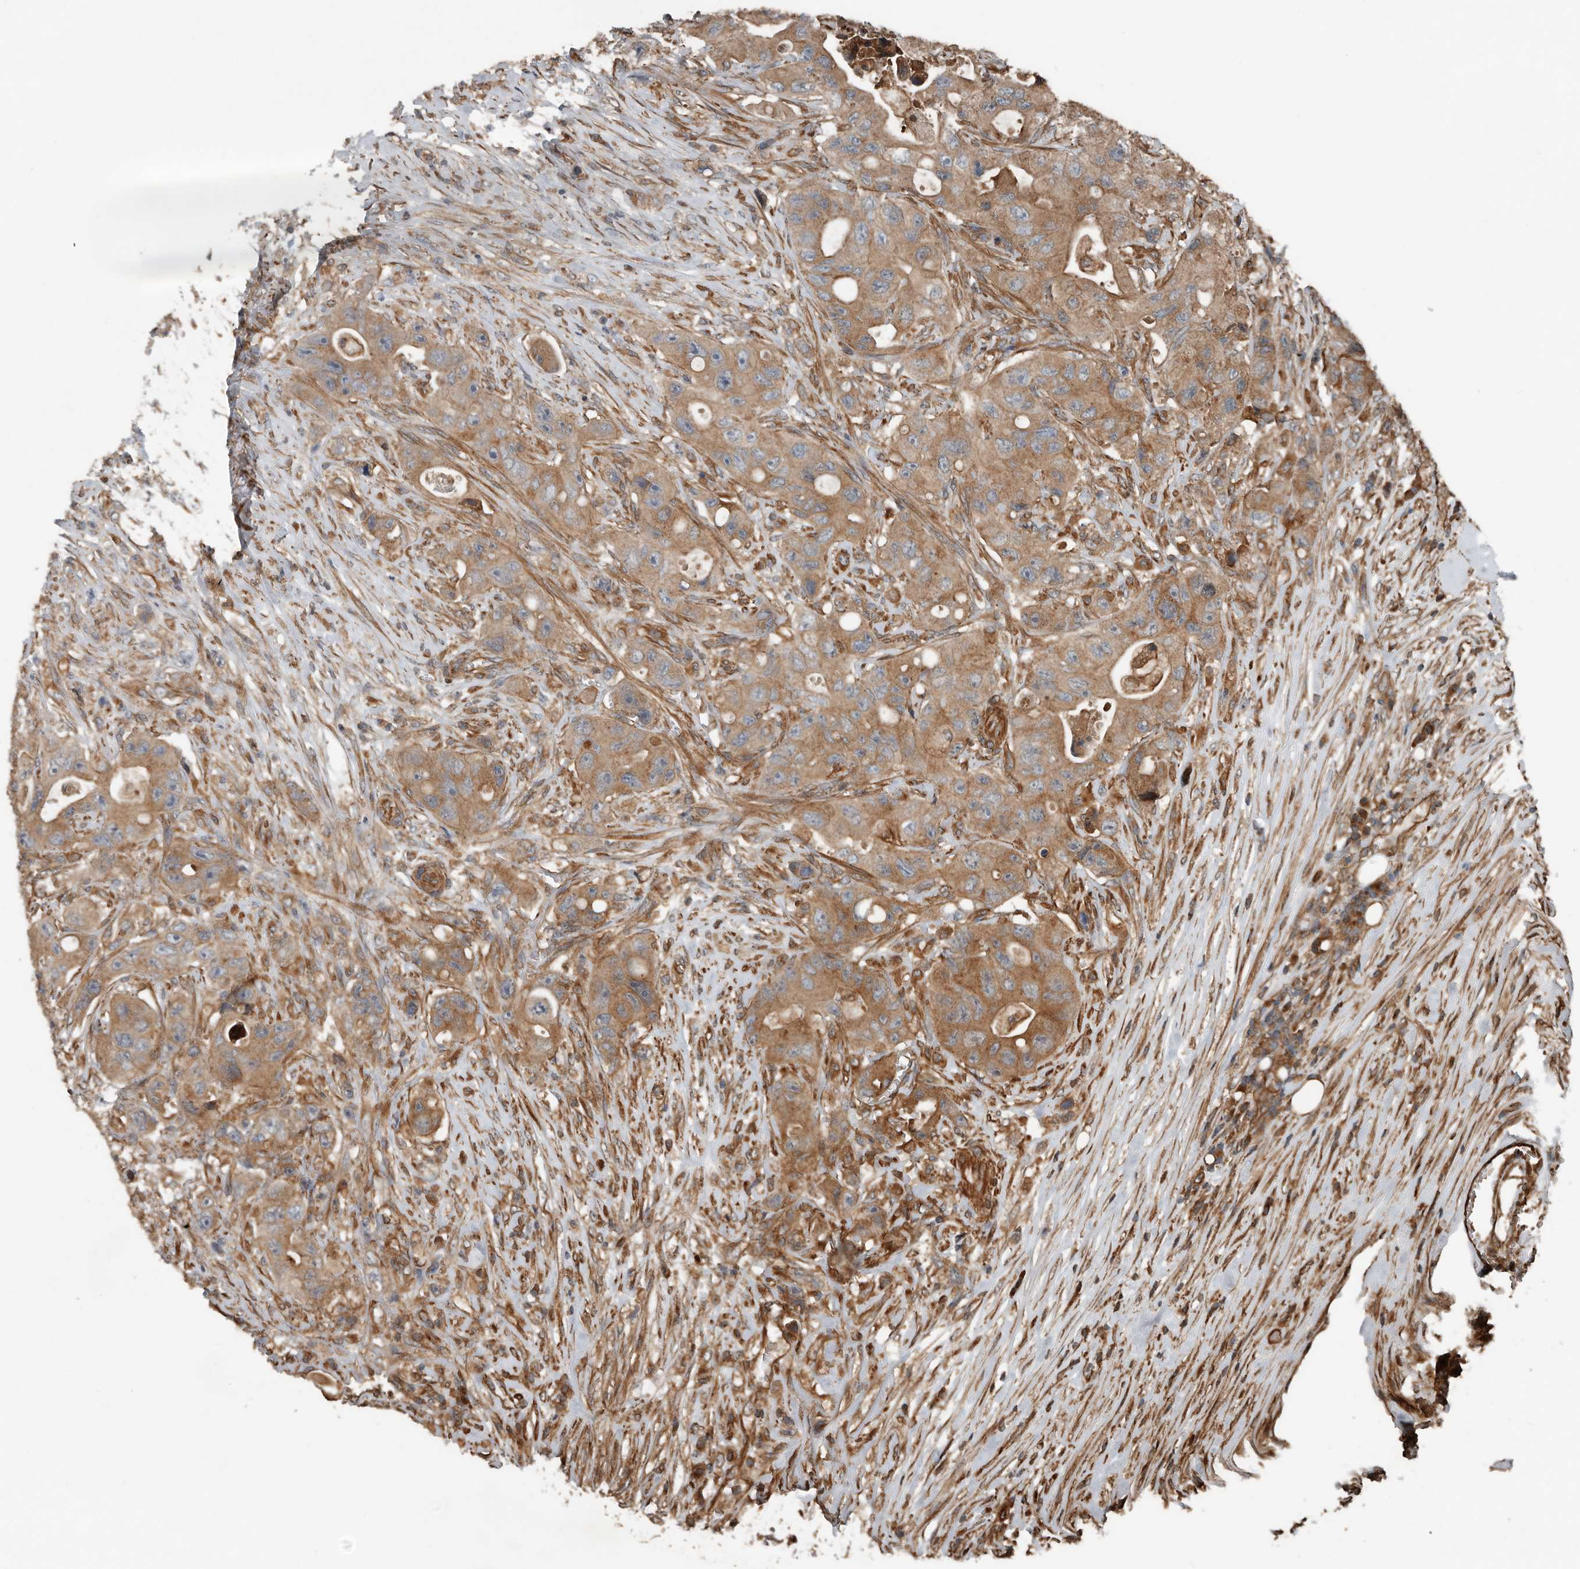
{"staining": {"intensity": "moderate", "quantity": ">75%", "location": "cytoplasmic/membranous"}, "tissue": "colorectal cancer", "cell_type": "Tumor cells", "image_type": "cancer", "snomed": [{"axis": "morphology", "description": "Adenocarcinoma, NOS"}, {"axis": "topography", "description": "Colon"}], "caption": "Protein expression analysis of human colorectal cancer reveals moderate cytoplasmic/membranous expression in approximately >75% of tumor cells.", "gene": "YOD1", "patient": {"sex": "female", "age": 46}}